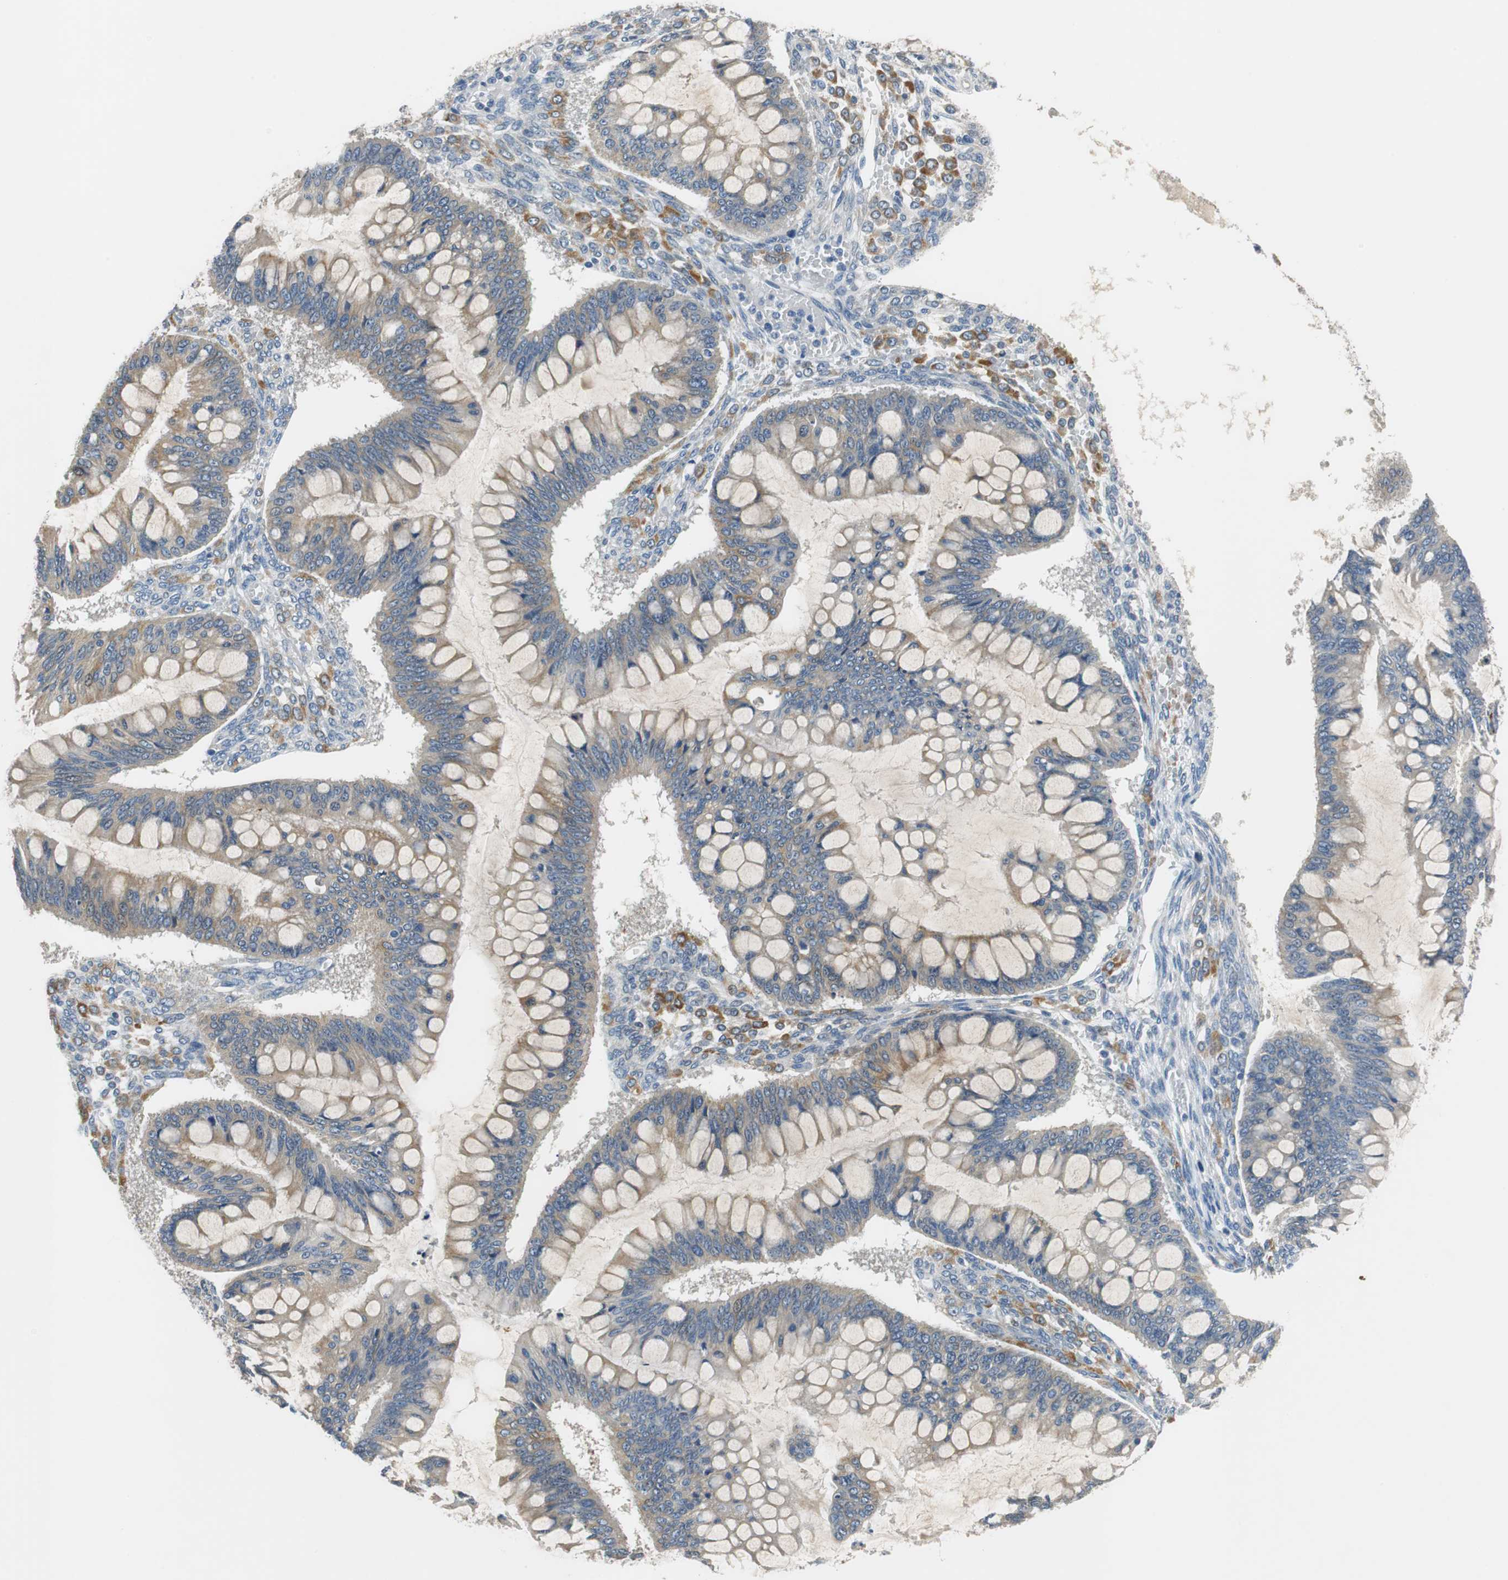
{"staining": {"intensity": "weak", "quantity": ">75%", "location": "cytoplasmic/membranous"}, "tissue": "ovarian cancer", "cell_type": "Tumor cells", "image_type": "cancer", "snomed": [{"axis": "morphology", "description": "Cystadenocarcinoma, mucinous, NOS"}, {"axis": "topography", "description": "Ovary"}], "caption": "Mucinous cystadenocarcinoma (ovarian) was stained to show a protein in brown. There is low levels of weak cytoplasmic/membranous positivity in about >75% of tumor cells.", "gene": "FADS2", "patient": {"sex": "female", "age": 73}}